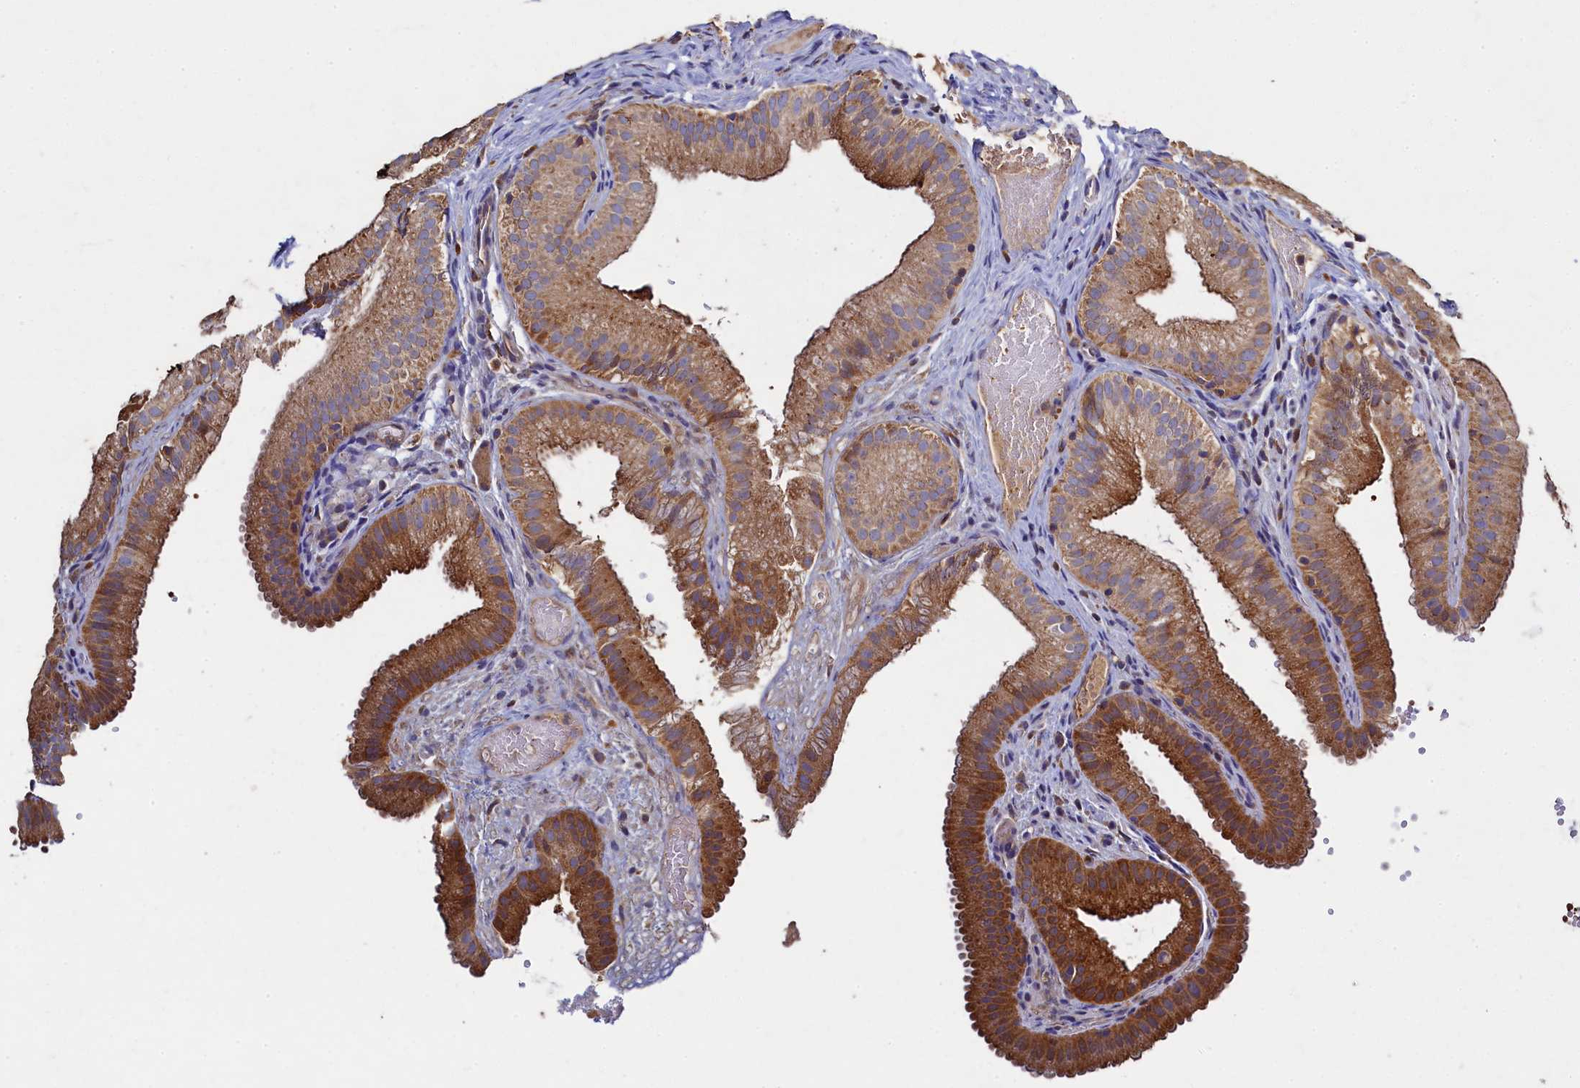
{"staining": {"intensity": "strong", "quantity": ">75%", "location": "cytoplasmic/membranous"}, "tissue": "gallbladder", "cell_type": "Glandular cells", "image_type": "normal", "snomed": [{"axis": "morphology", "description": "Normal tissue, NOS"}, {"axis": "topography", "description": "Gallbladder"}], "caption": "Brown immunohistochemical staining in normal human gallbladder demonstrates strong cytoplasmic/membranous staining in about >75% of glandular cells. Nuclei are stained in blue.", "gene": "TK2", "patient": {"sex": "female", "age": 30}}